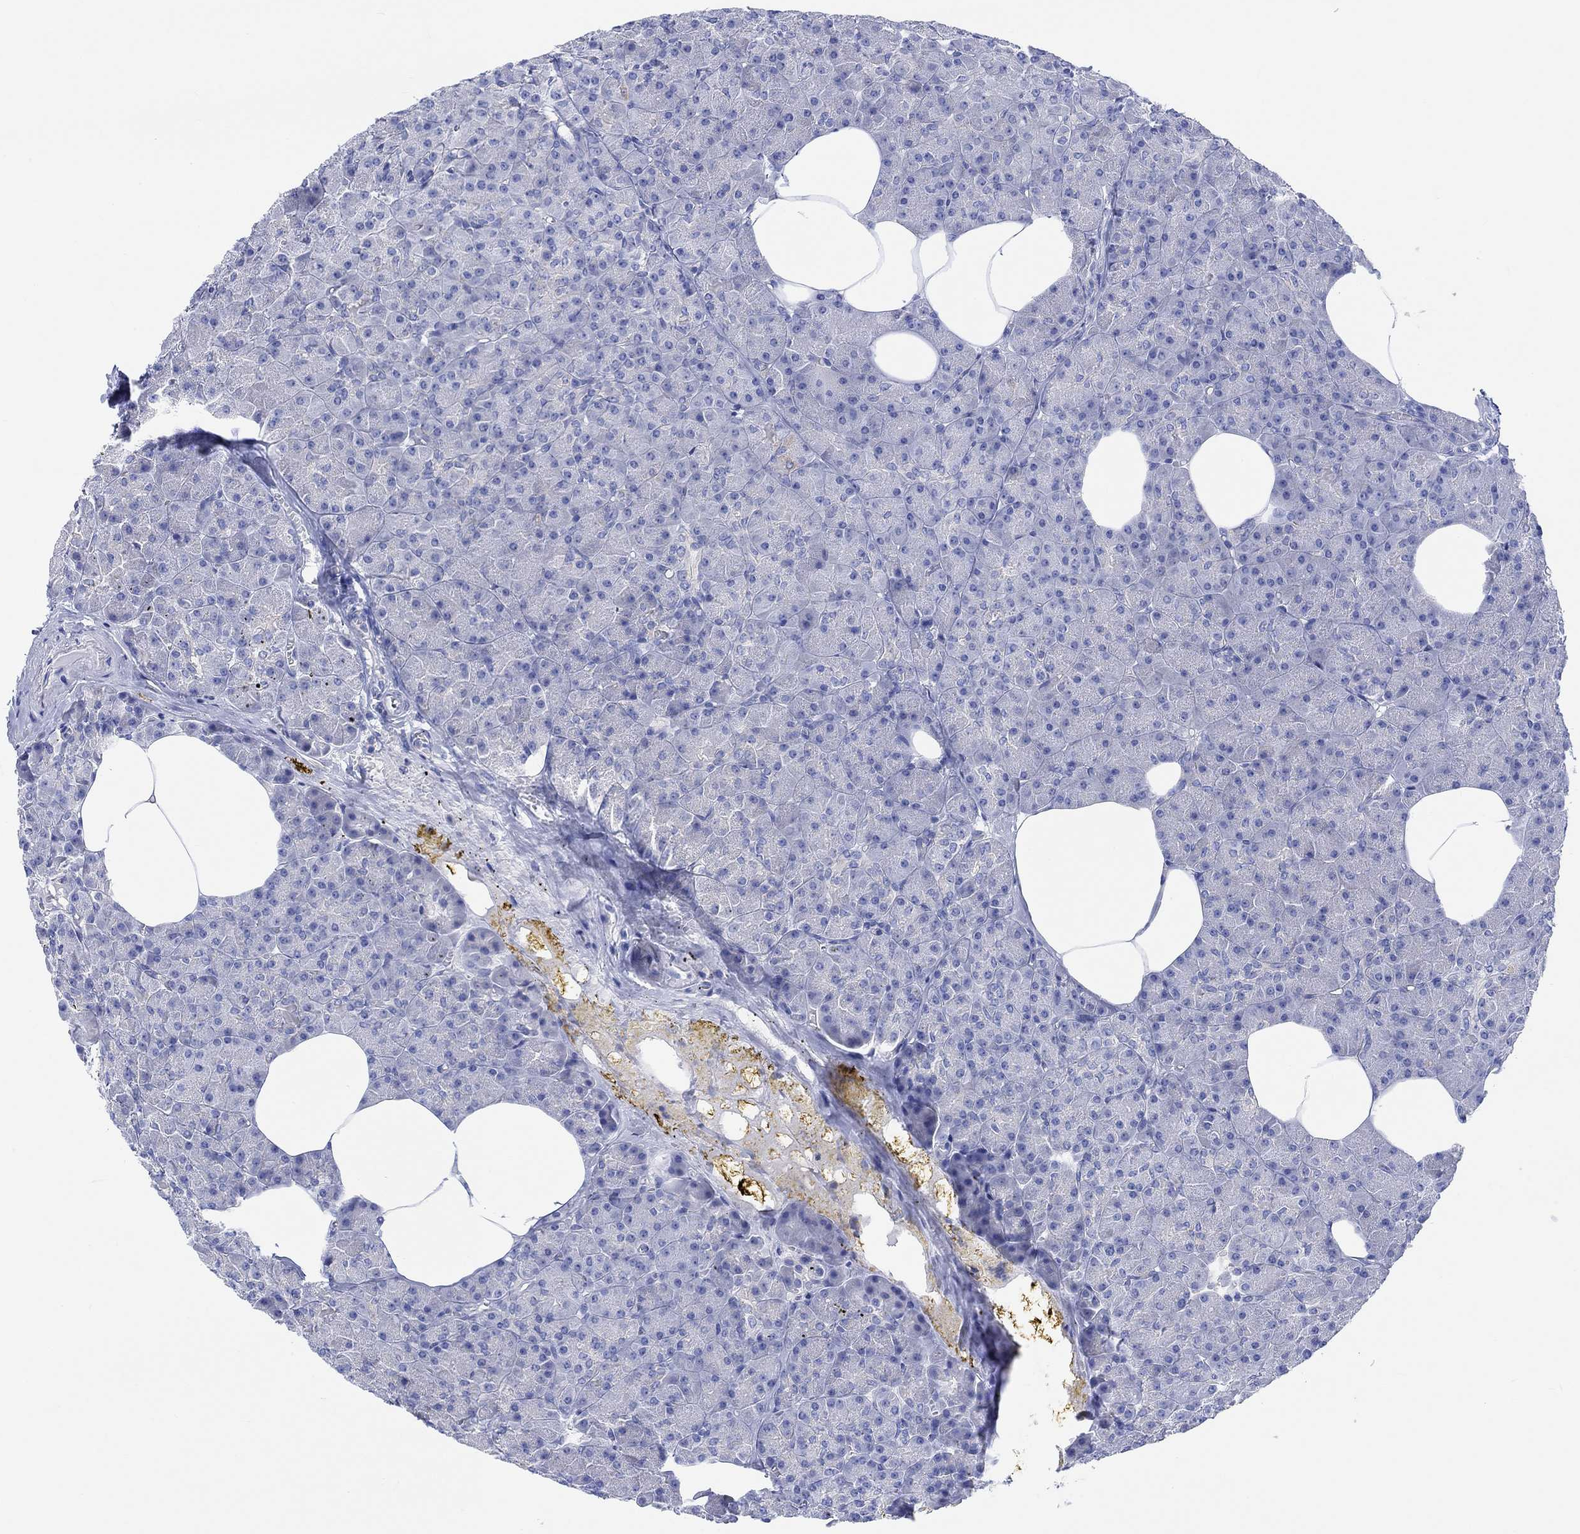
{"staining": {"intensity": "negative", "quantity": "none", "location": "none"}, "tissue": "pancreas", "cell_type": "Exocrine glandular cells", "image_type": "normal", "snomed": [{"axis": "morphology", "description": "Normal tissue, NOS"}, {"axis": "topography", "description": "Pancreas"}], "caption": "IHC histopathology image of unremarkable human pancreas stained for a protein (brown), which displays no staining in exocrine glandular cells. (DAB immunohistochemistry visualized using brightfield microscopy, high magnification).", "gene": "REEP6", "patient": {"sex": "female", "age": 45}}